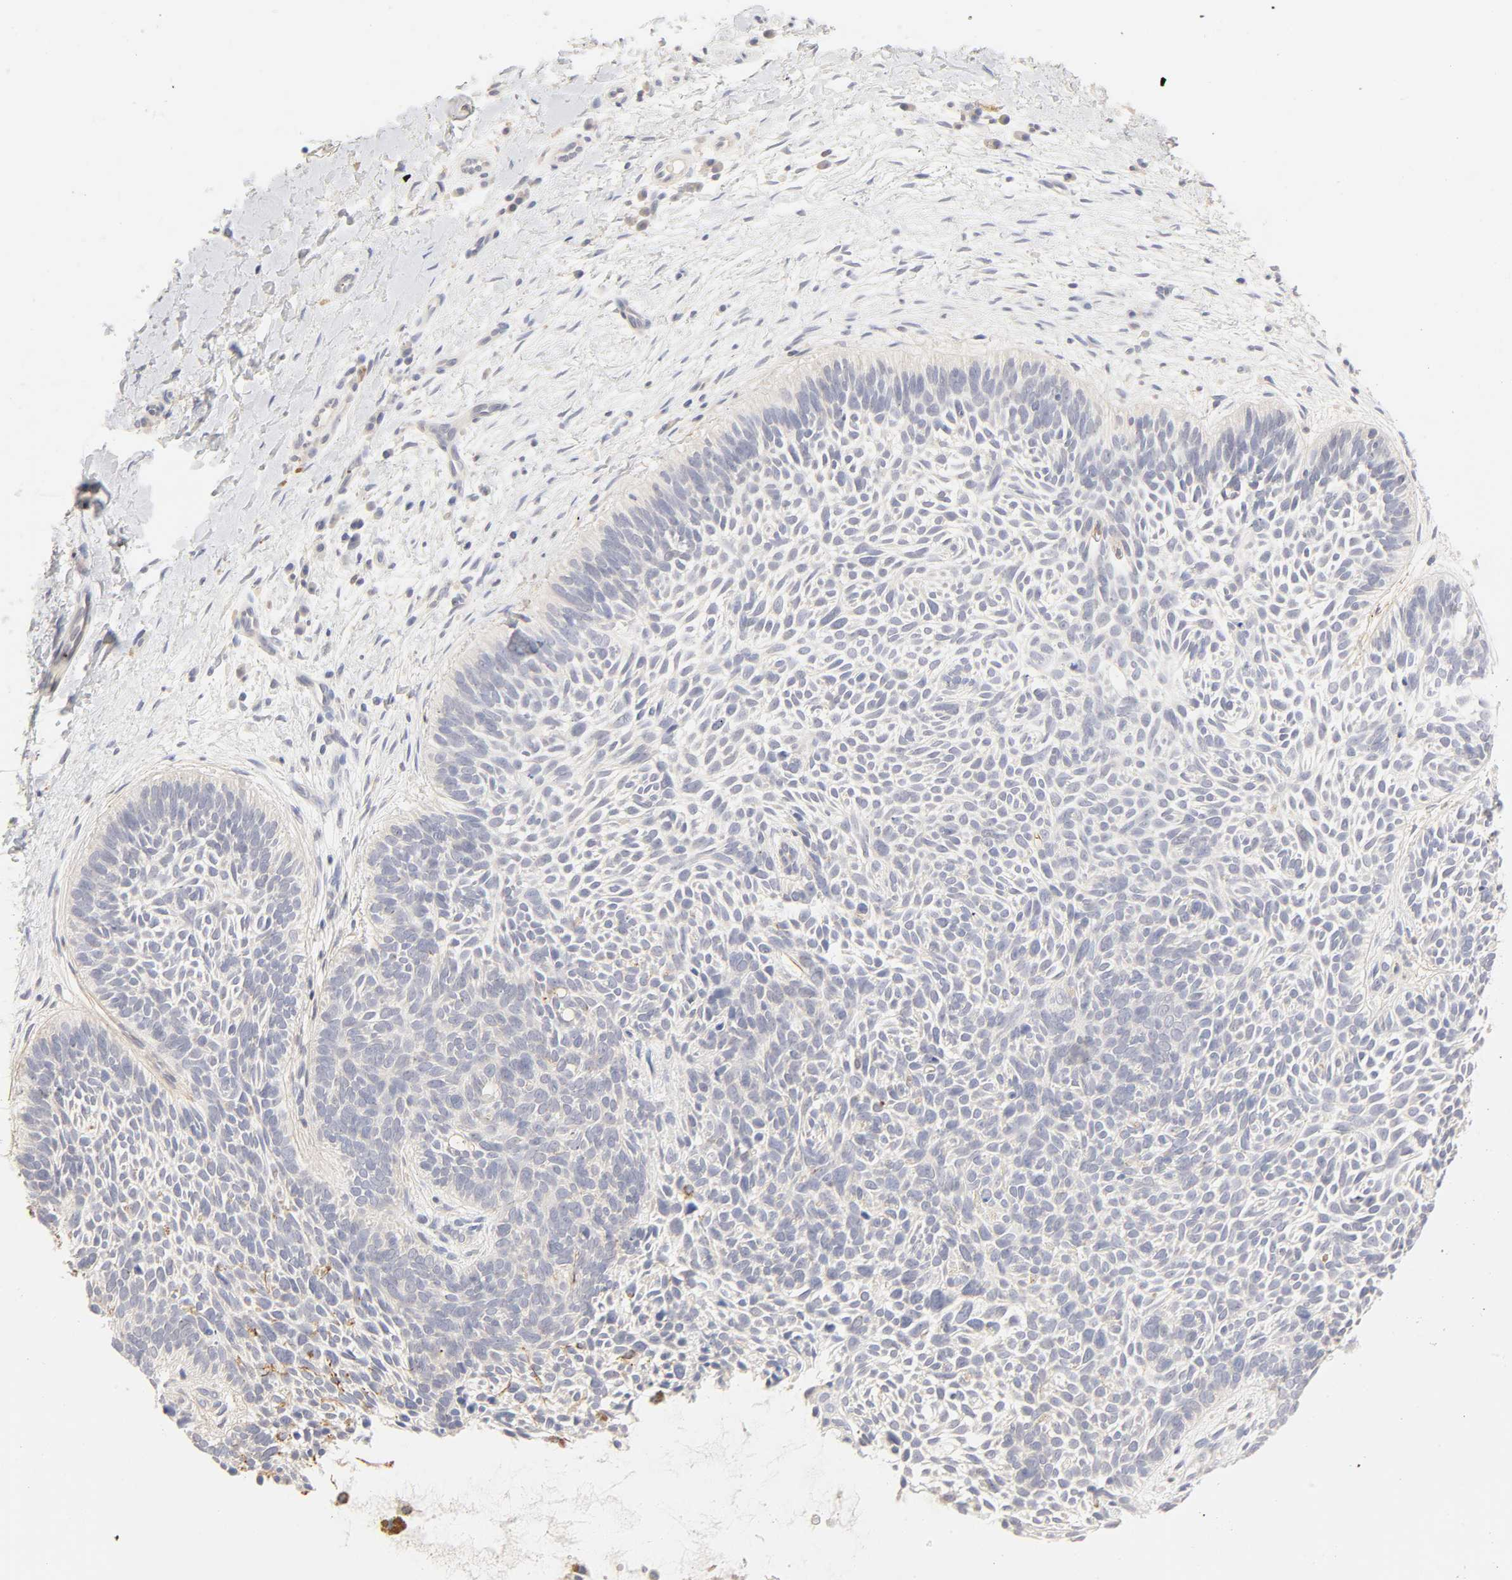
{"staining": {"intensity": "negative", "quantity": "none", "location": "none"}, "tissue": "skin cancer", "cell_type": "Tumor cells", "image_type": "cancer", "snomed": [{"axis": "morphology", "description": "Basal cell carcinoma"}, {"axis": "topography", "description": "Skin"}], "caption": "Immunohistochemistry (IHC) micrograph of neoplastic tissue: skin cancer (basal cell carcinoma) stained with DAB demonstrates no significant protein staining in tumor cells.", "gene": "CYP4B1", "patient": {"sex": "female", "age": 79}}